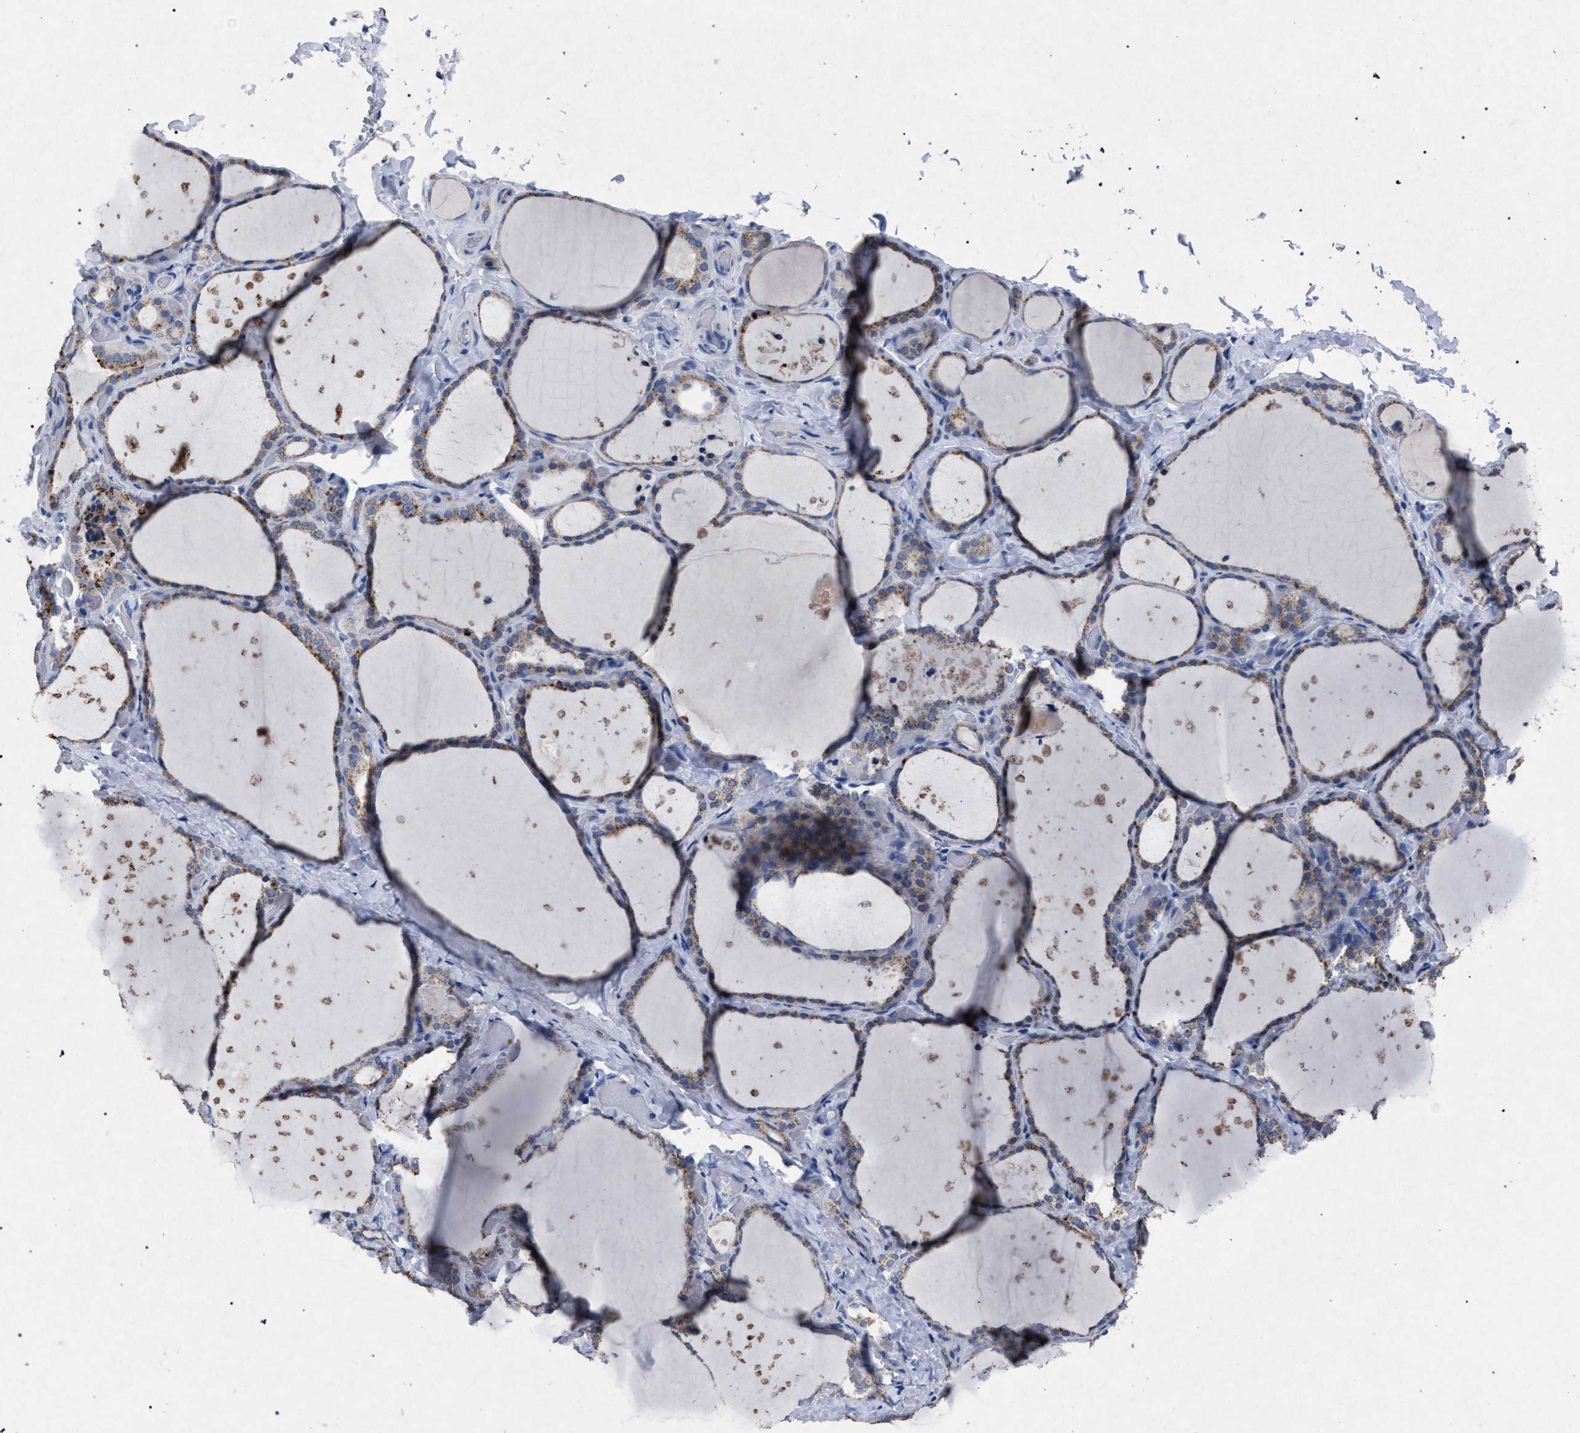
{"staining": {"intensity": "weak", "quantity": ">75%", "location": "cytoplasmic/membranous"}, "tissue": "thyroid gland", "cell_type": "Glandular cells", "image_type": "normal", "snomed": [{"axis": "morphology", "description": "Normal tissue, NOS"}, {"axis": "topography", "description": "Thyroid gland"}], "caption": "Thyroid gland stained with DAB immunohistochemistry (IHC) demonstrates low levels of weak cytoplasmic/membranous expression in approximately >75% of glandular cells. The staining is performed using DAB brown chromogen to label protein expression. The nuclei are counter-stained blue using hematoxylin.", "gene": "HSD17B4", "patient": {"sex": "female", "age": 44}}